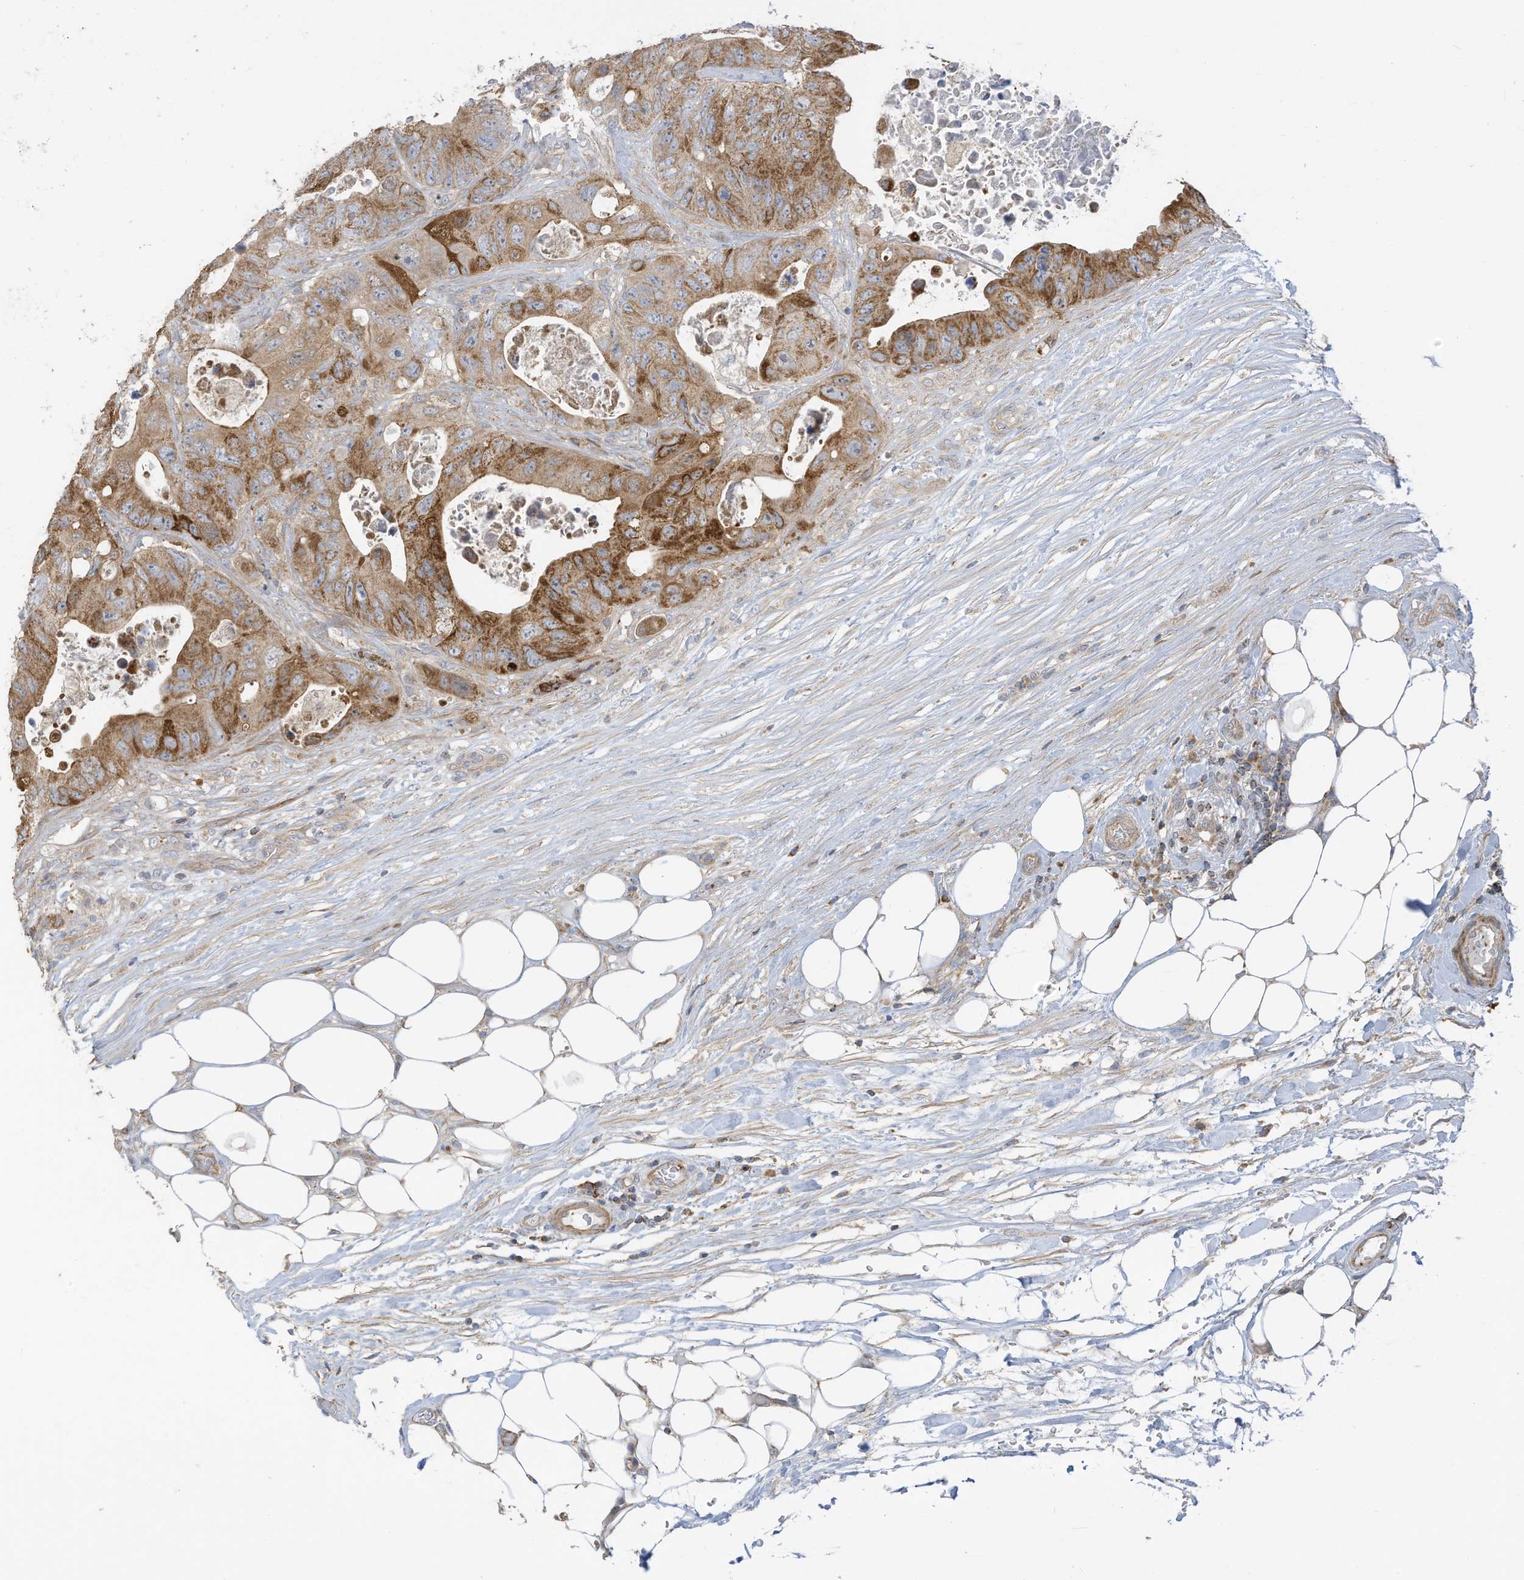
{"staining": {"intensity": "moderate", "quantity": ">75%", "location": "cytoplasmic/membranous"}, "tissue": "colorectal cancer", "cell_type": "Tumor cells", "image_type": "cancer", "snomed": [{"axis": "morphology", "description": "Adenocarcinoma, NOS"}, {"axis": "topography", "description": "Colon"}], "caption": "Immunohistochemistry staining of colorectal cancer, which demonstrates medium levels of moderate cytoplasmic/membranous expression in about >75% of tumor cells indicating moderate cytoplasmic/membranous protein staining. The staining was performed using DAB (brown) for protein detection and nuclei were counterstained in hematoxylin (blue).", "gene": "GTPBP2", "patient": {"sex": "female", "age": 46}}